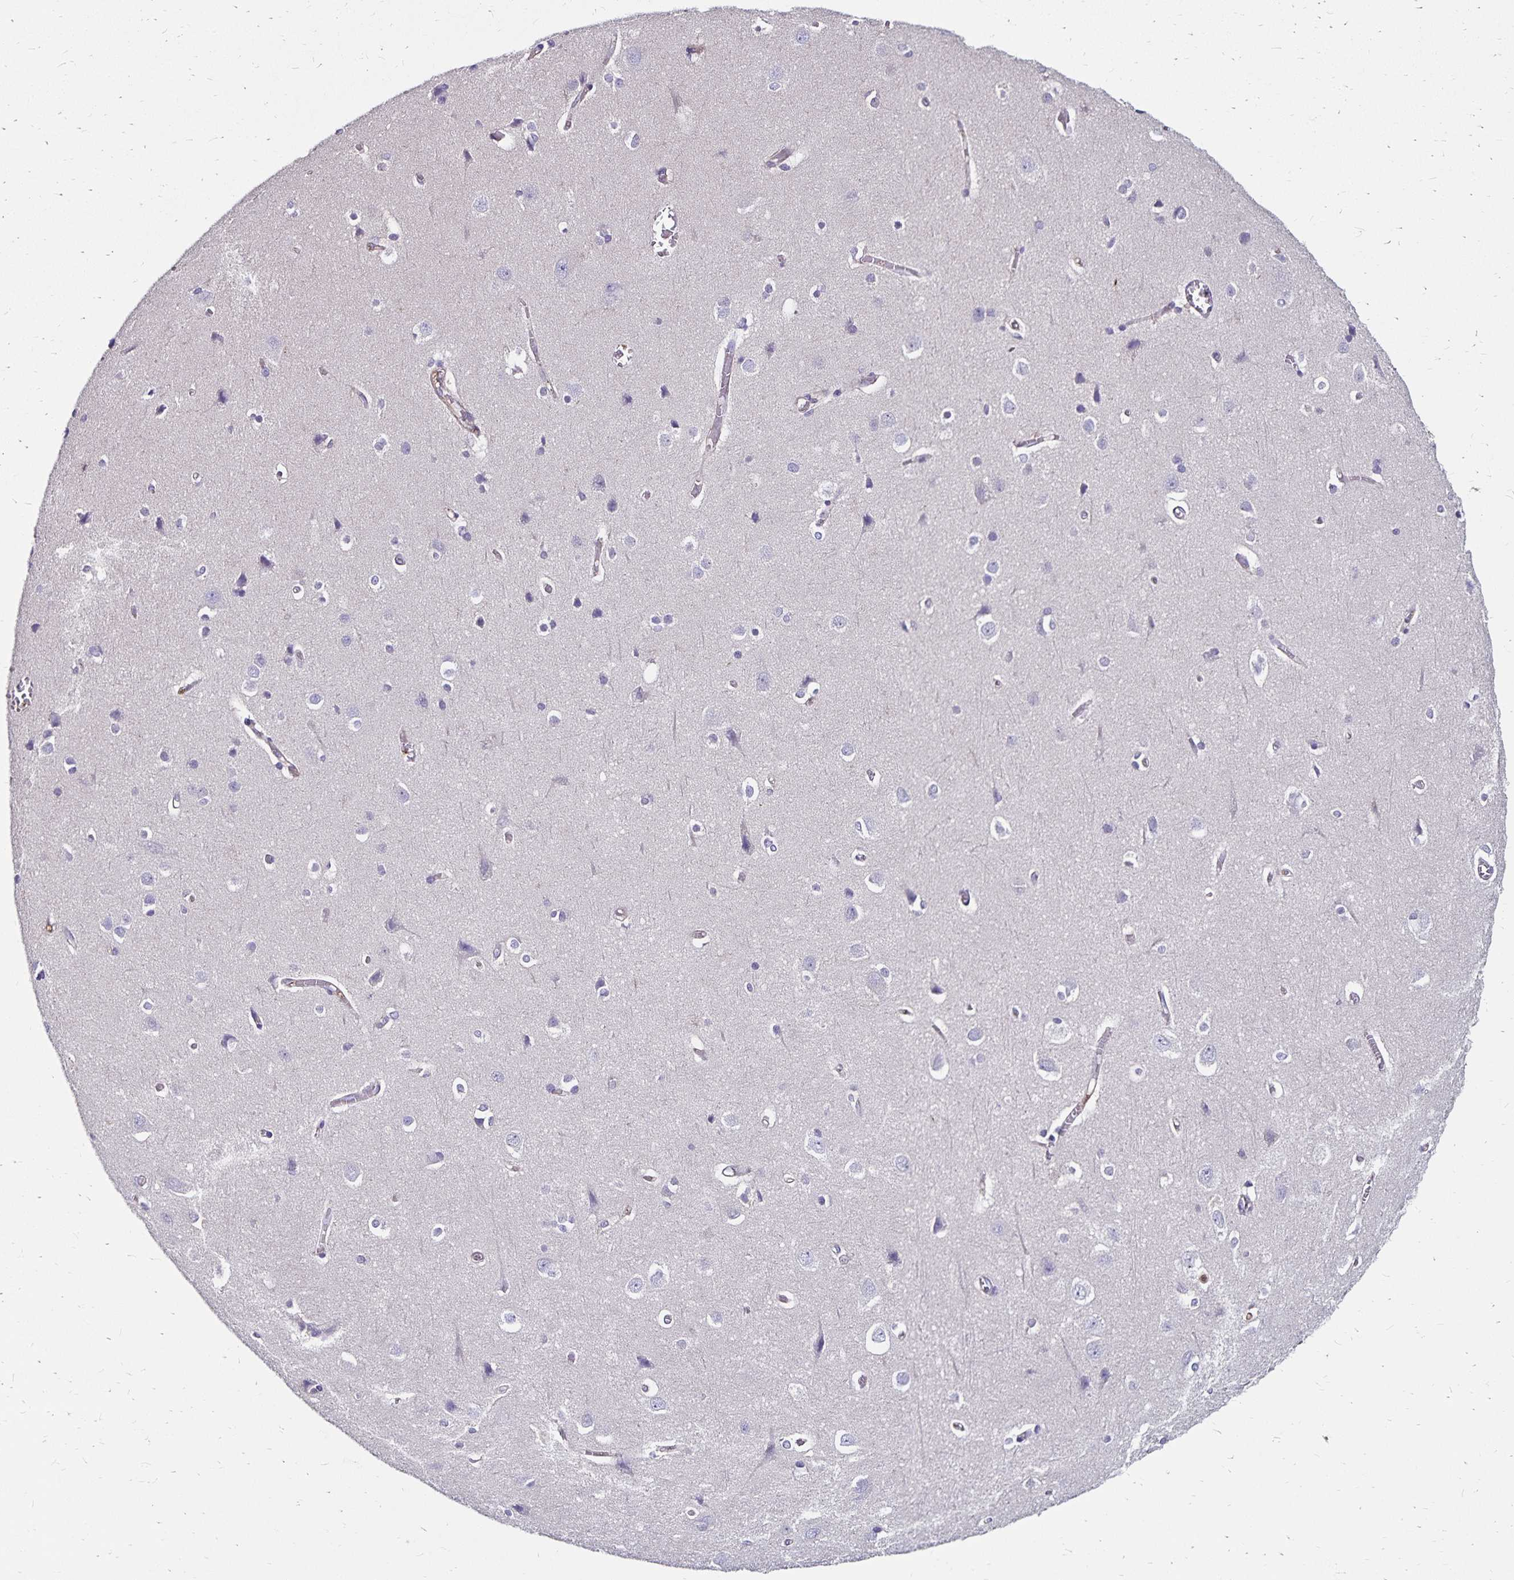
{"staining": {"intensity": "negative", "quantity": "none", "location": "none"}, "tissue": "cerebral cortex", "cell_type": "Endothelial cells", "image_type": "normal", "snomed": [{"axis": "morphology", "description": "Normal tissue, NOS"}, {"axis": "topography", "description": "Cerebral cortex"}], "caption": "An IHC image of unremarkable cerebral cortex is shown. There is no staining in endothelial cells of cerebral cortex.", "gene": "RPRML", "patient": {"sex": "male", "age": 37}}